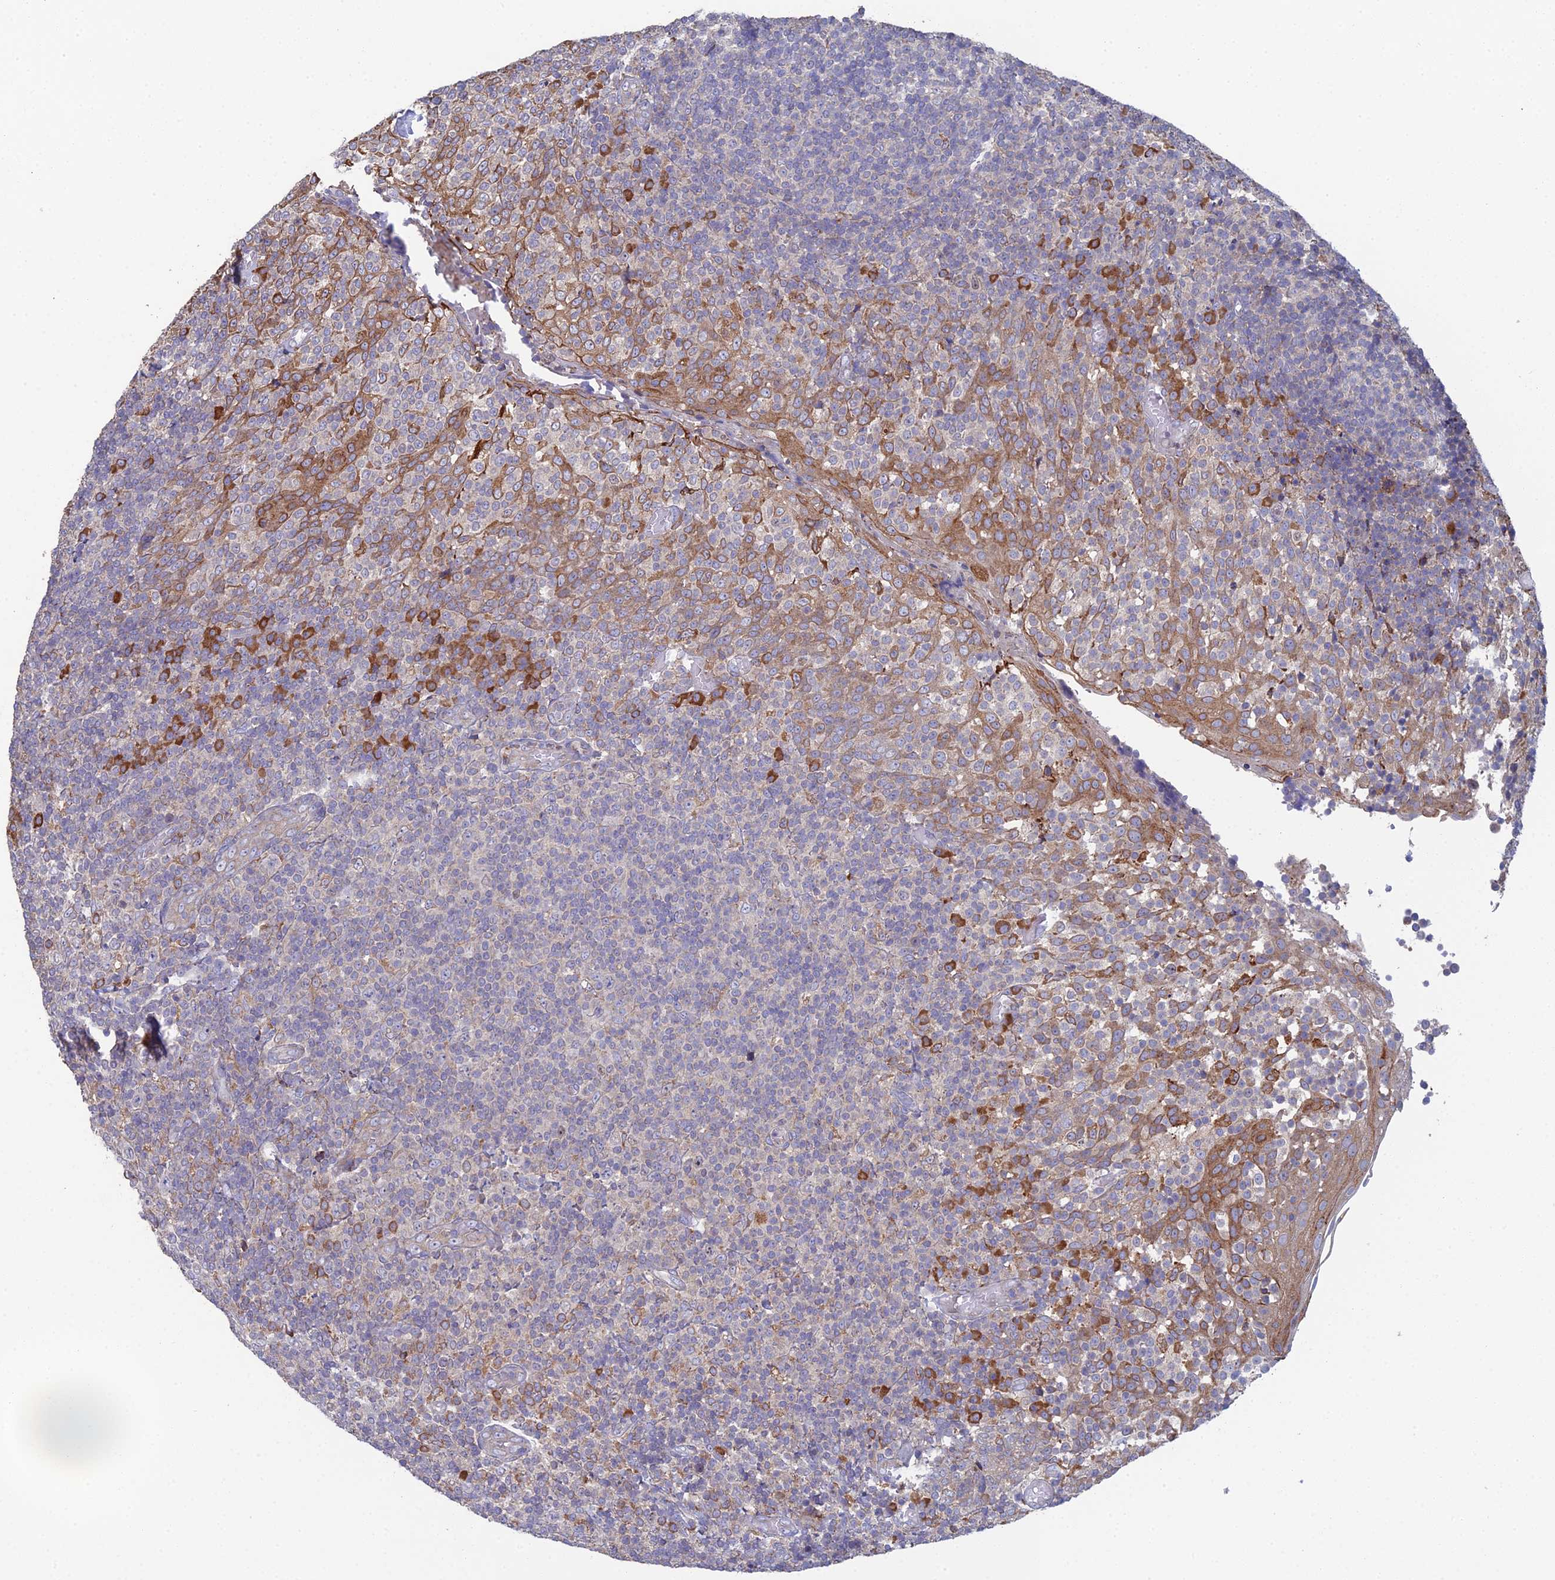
{"staining": {"intensity": "negative", "quantity": "none", "location": "none"}, "tissue": "tonsil", "cell_type": "Germinal center cells", "image_type": "normal", "snomed": [{"axis": "morphology", "description": "Normal tissue, NOS"}, {"axis": "topography", "description": "Tonsil"}], "caption": "Immunohistochemistry (IHC) micrograph of benign tonsil: human tonsil stained with DAB (3,3'-diaminobenzidine) exhibits no significant protein expression in germinal center cells.", "gene": "TRAPPC6A", "patient": {"sex": "female", "age": 19}}